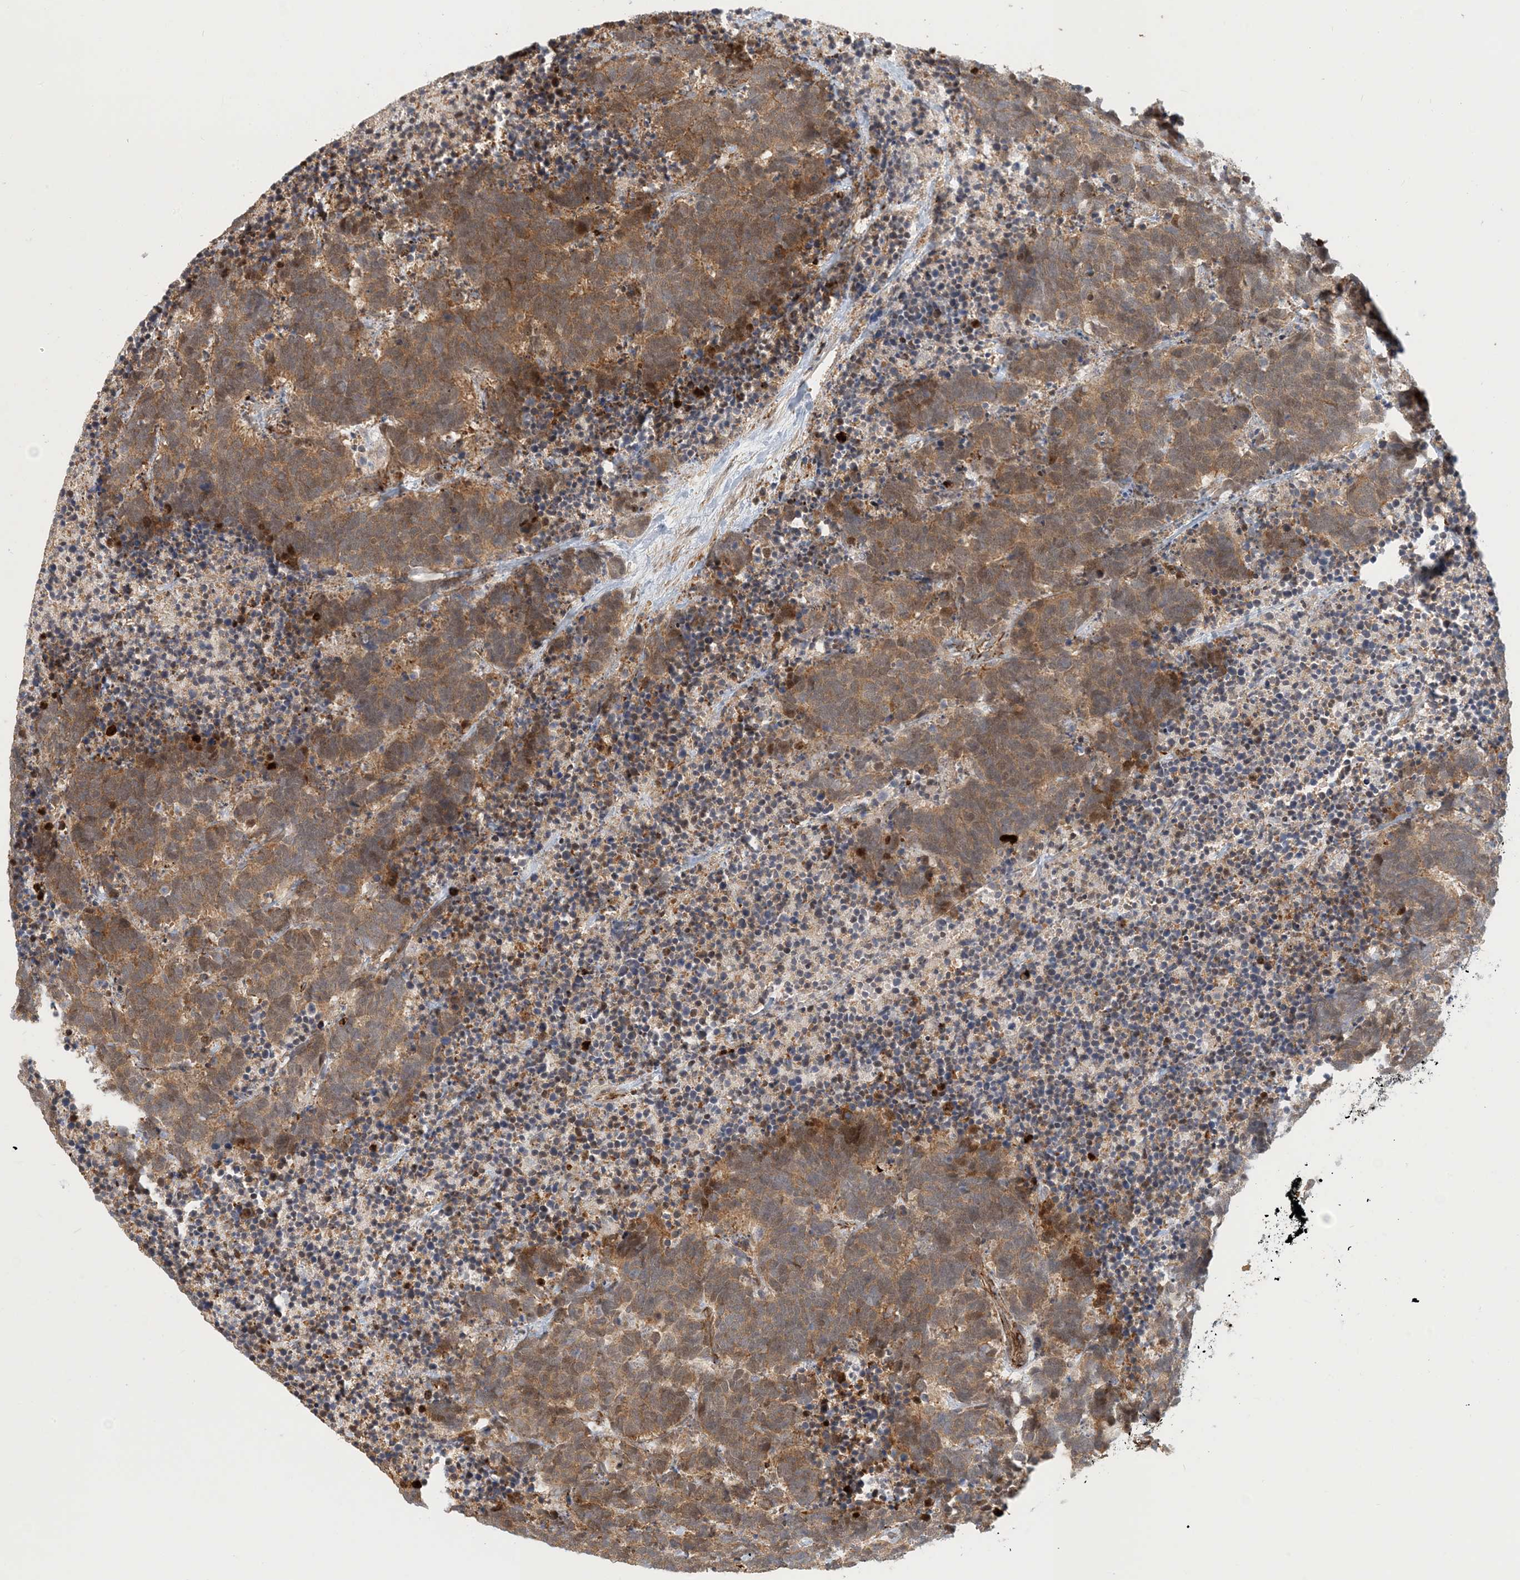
{"staining": {"intensity": "moderate", "quantity": ">75%", "location": "cytoplasmic/membranous"}, "tissue": "carcinoid", "cell_type": "Tumor cells", "image_type": "cancer", "snomed": [{"axis": "morphology", "description": "Carcinoma, NOS"}, {"axis": "morphology", "description": "Carcinoid, malignant, NOS"}, {"axis": "topography", "description": "Urinary bladder"}], "caption": "Carcinoid tissue exhibits moderate cytoplasmic/membranous staining in approximately >75% of tumor cells, visualized by immunohistochemistry.", "gene": "MAPKBP1", "patient": {"sex": "male", "age": 57}}